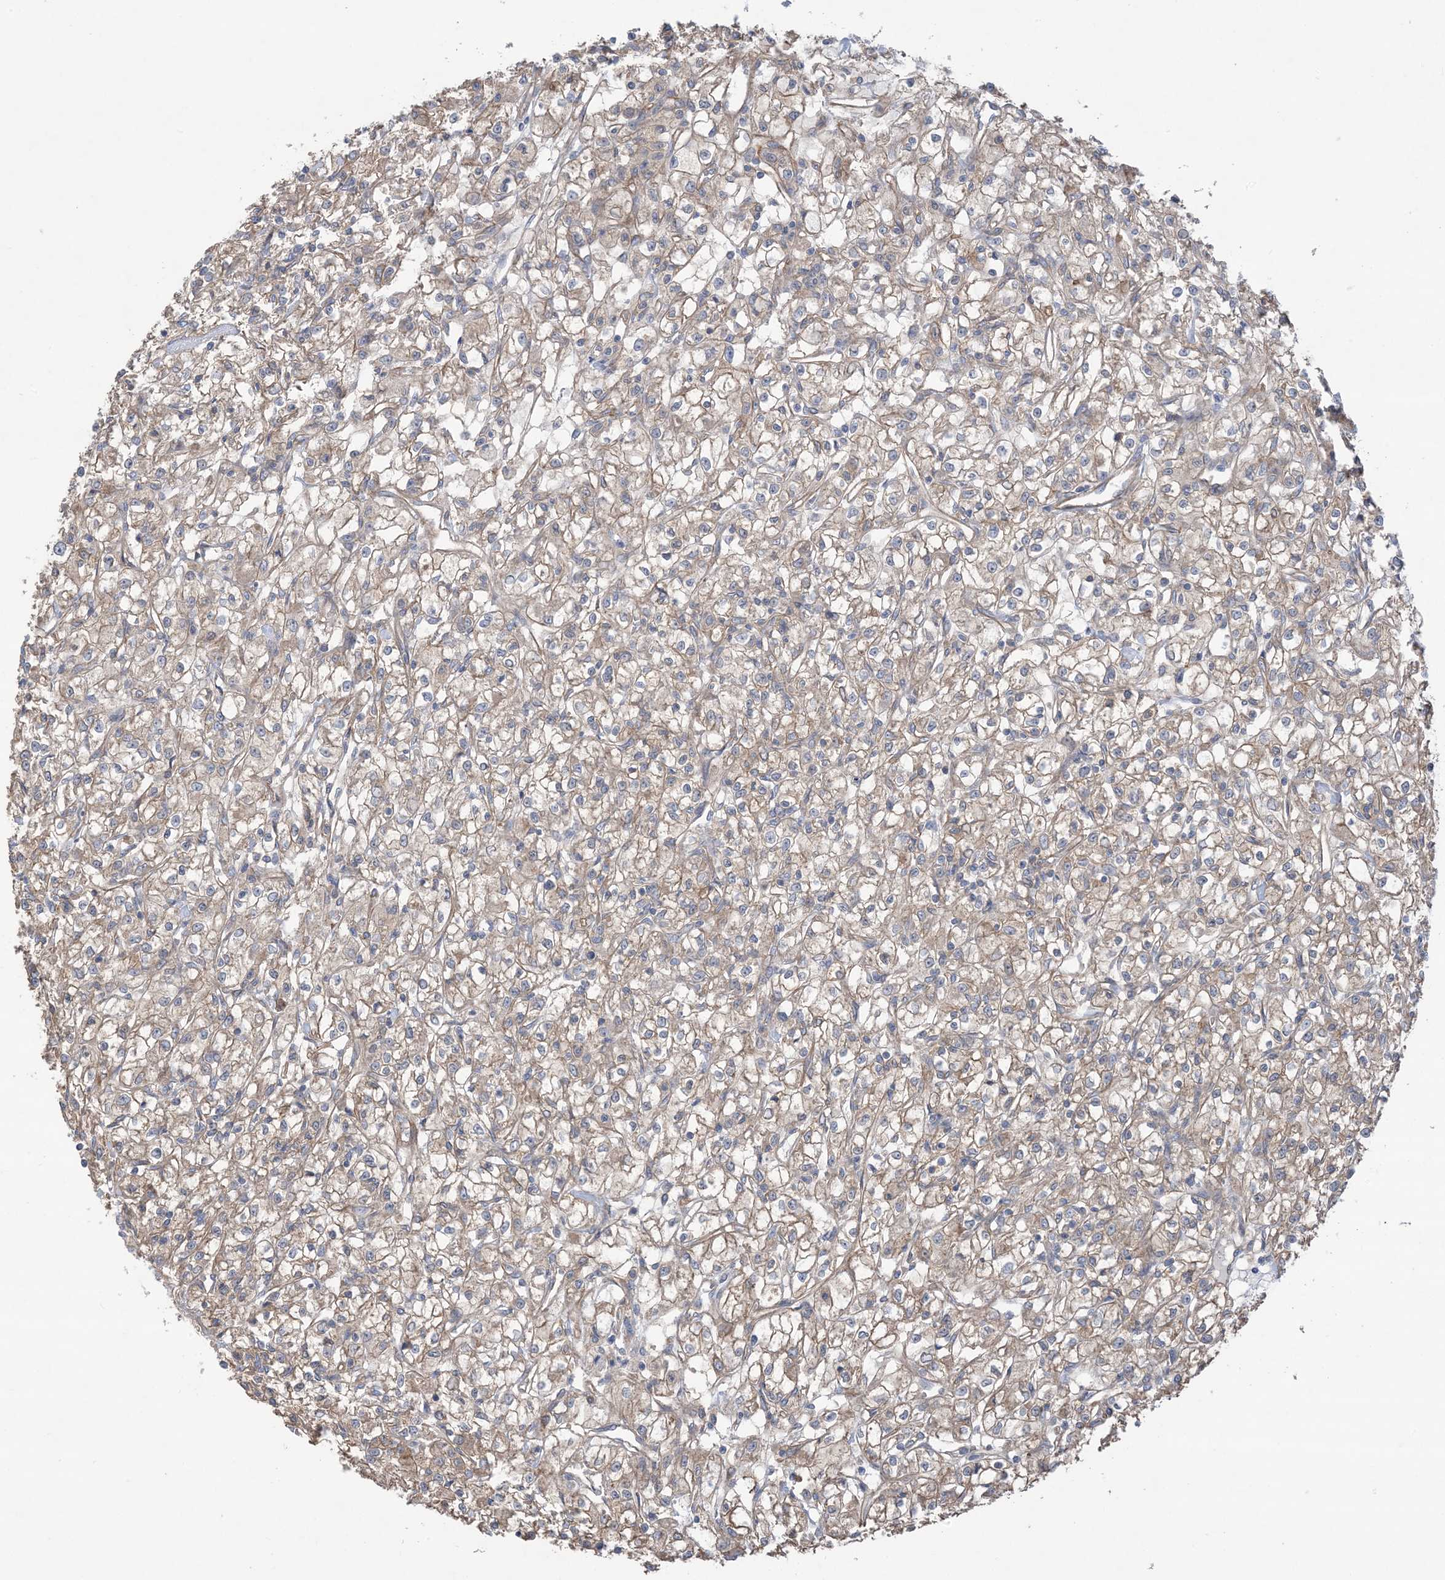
{"staining": {"intensity": "weak", "quantity": ">75%", "location": "cytoplasmic/membranous"}, "tissue": "renal cancer", "cell_type": "Tumor cells", "image_type": "cancer", "snomed": [{"axis": "morphology", "description": "Adenocarcinoma, NOS"}, {"axis": "topography", "description": "Kidney"}], "caption": "Renal cancer (adenocarcinoma) was stained to show a protein in brown. There is low levels of weak cytoplasmic/membranous staining in approximately >75% of tumor cells.", "gene": "CCNY", "patient": {"sex": "female", "age": 59}}